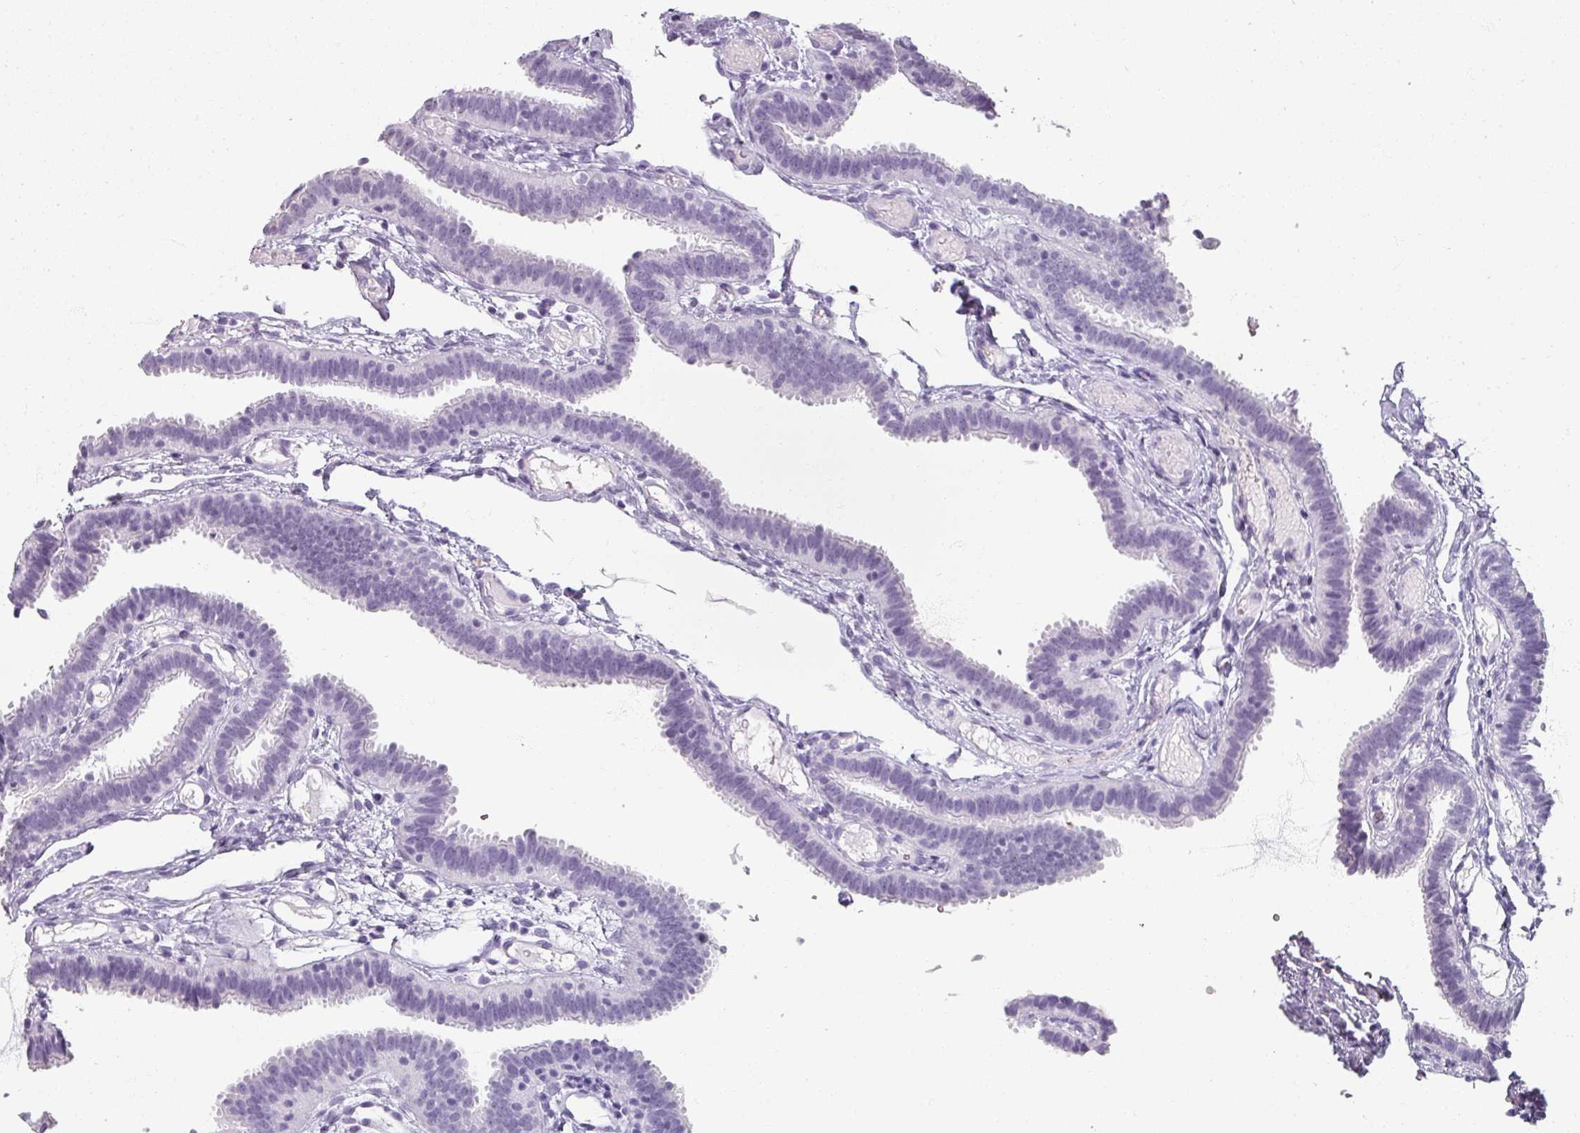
{"staining": {"intensity": "negative", "quantity": "none", "location": "none"}, "tissue": "fallopian tube", "cell_type": "Glandular cells", "image_type": "normal", "snomed": [{"axis": "morphology", "description": "Normal tissue, NOS"}, {"axis": "topography", "description": "Fallopian tube"}], "caption": "High magnification brightfield microscopy of unremarkable fallopian tube stained with DAB (3,3'-diaminobenzidine) (brown) and counterstained with hematoxylin (blue): glandular cells show no significant positivity. (DAB (3,3'-diaminobenzidine) IHC, high magnification).", "gene": "REG3A", "patient": {"sex": "female", "age": 37}}